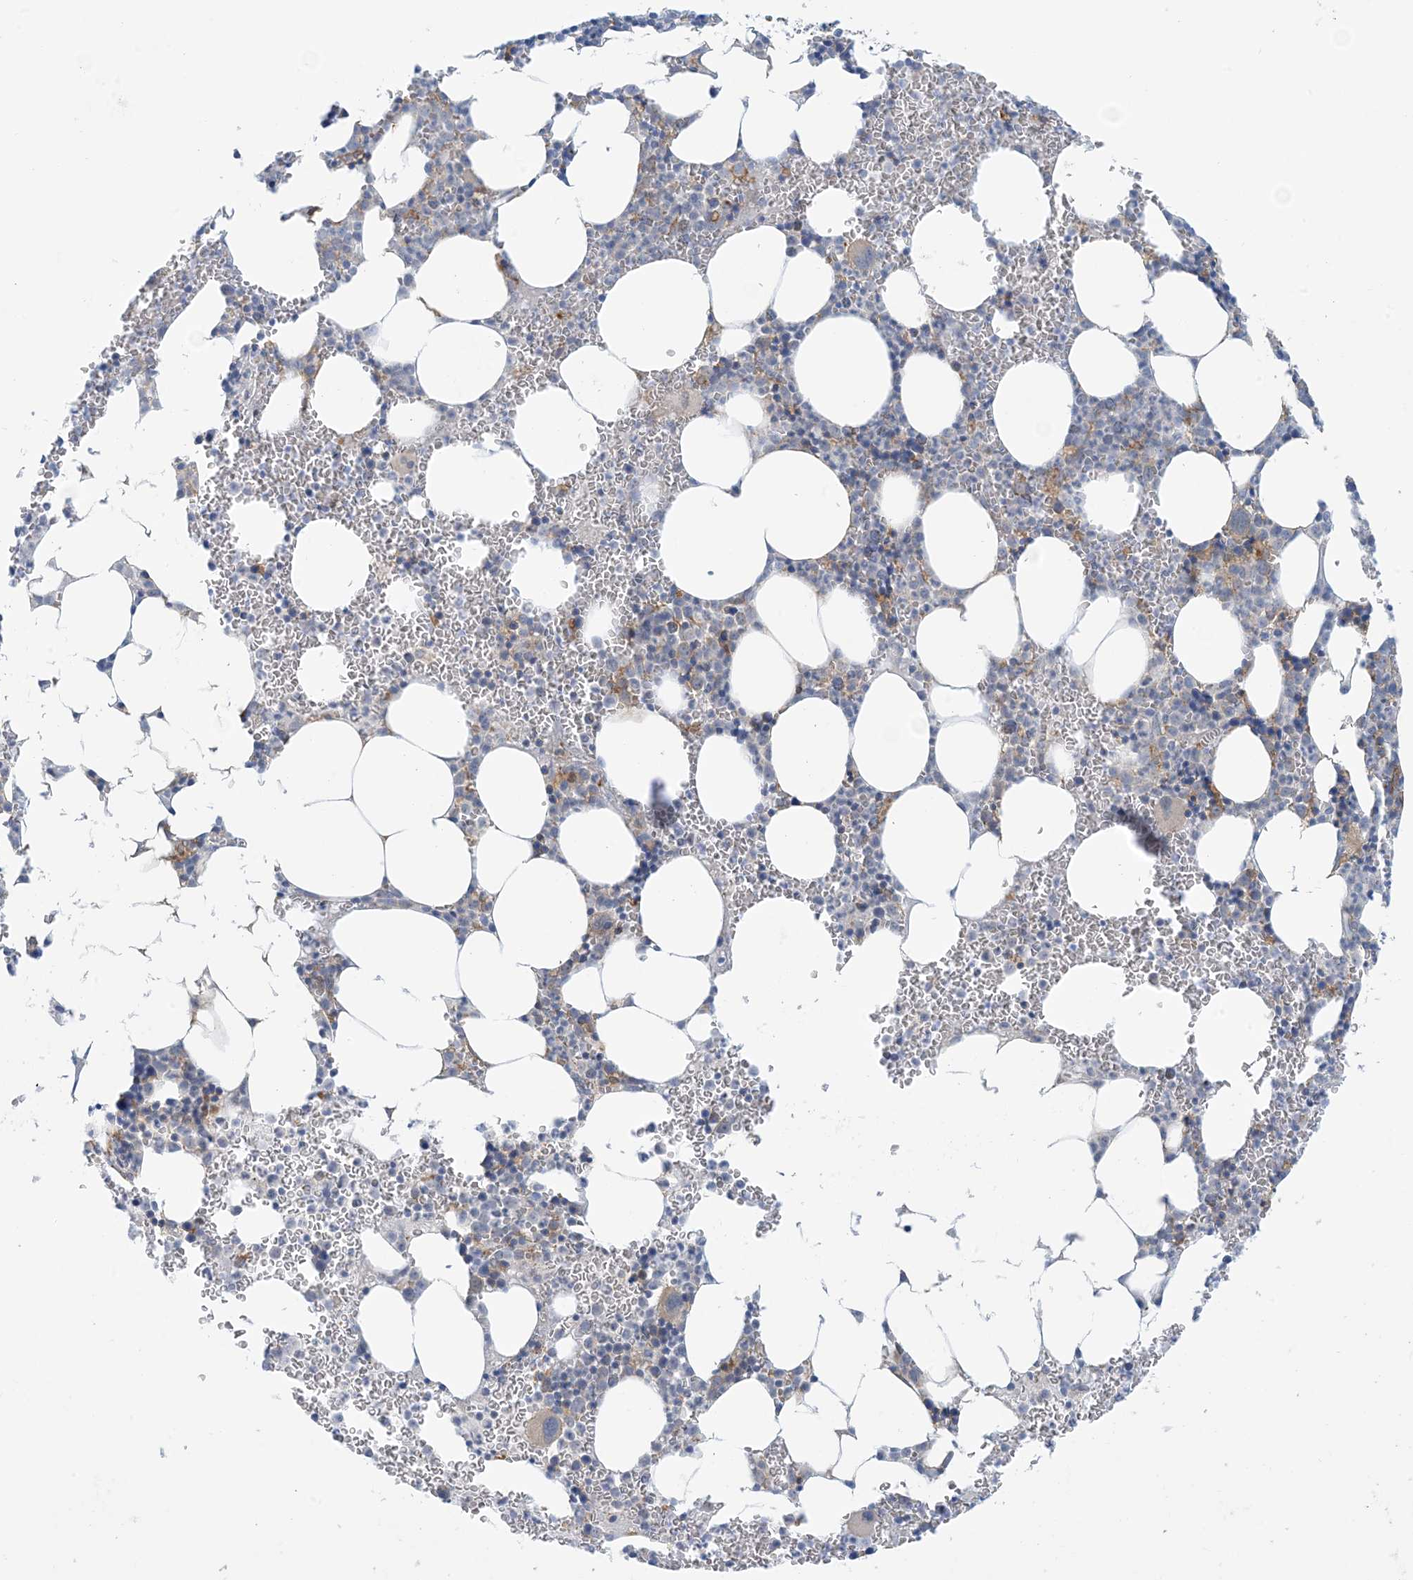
{"staining": {"intensity": "moderate", "quantity": "<25%", "location": "cytoplasmic/membranous"}, "tissue": "bone marrow", "cell_type": "Hematopoietic cells", "image_type": "normal", "snomed": [{"axis": "morphology", "description": "Normal tissue, NOS"}, {"axis": "topography", "description": "Bone marrow"}], "caption": "A brown stain highlights moderate cytoplasmic/membranous positivity of a protein in hematopoietic cells of normal bone marrow.", "gene": "MRPS18A", "patient": {"sex": "female", "age": 78}}